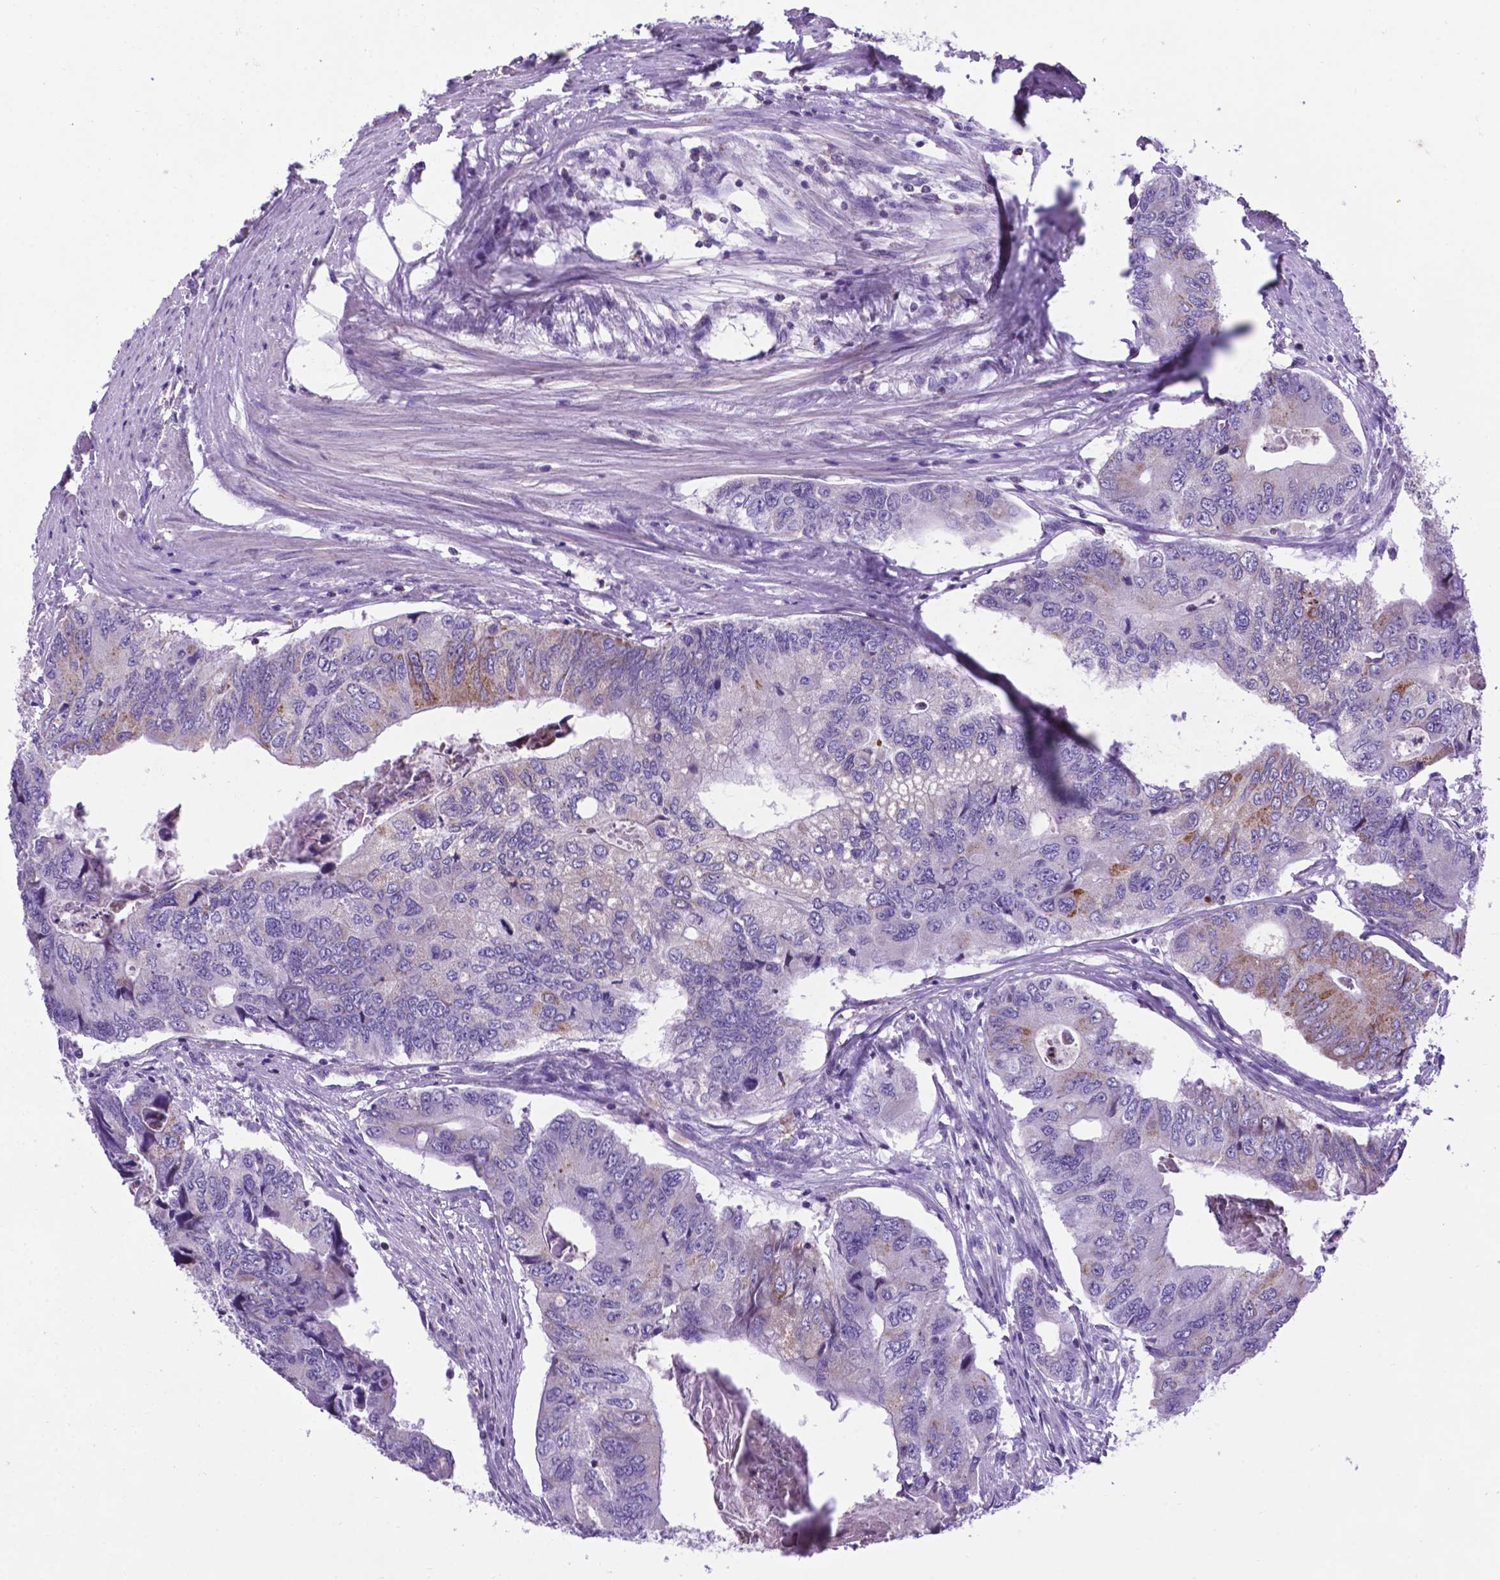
{"staining": {"intensity": "negative", "quantity": "none", "location": "none"}, "tissue": "colorectal cancer", "cell_type": "Tumor cells", "image_type": "cancer", "snomed": [{"axis": "morphology", "description": "Adenocarcinoma, NOS"}, {"axis": "topography", "description": "Colon"}], "caption": "A high-resolution histopathology image shows immunohistochemistry staining of colorectal cancer (adenocarcinoma), which reveals no significant expression in tumor cells.", "gene": "POU3F3", "patient": {"sex": "male", "age": 53}}